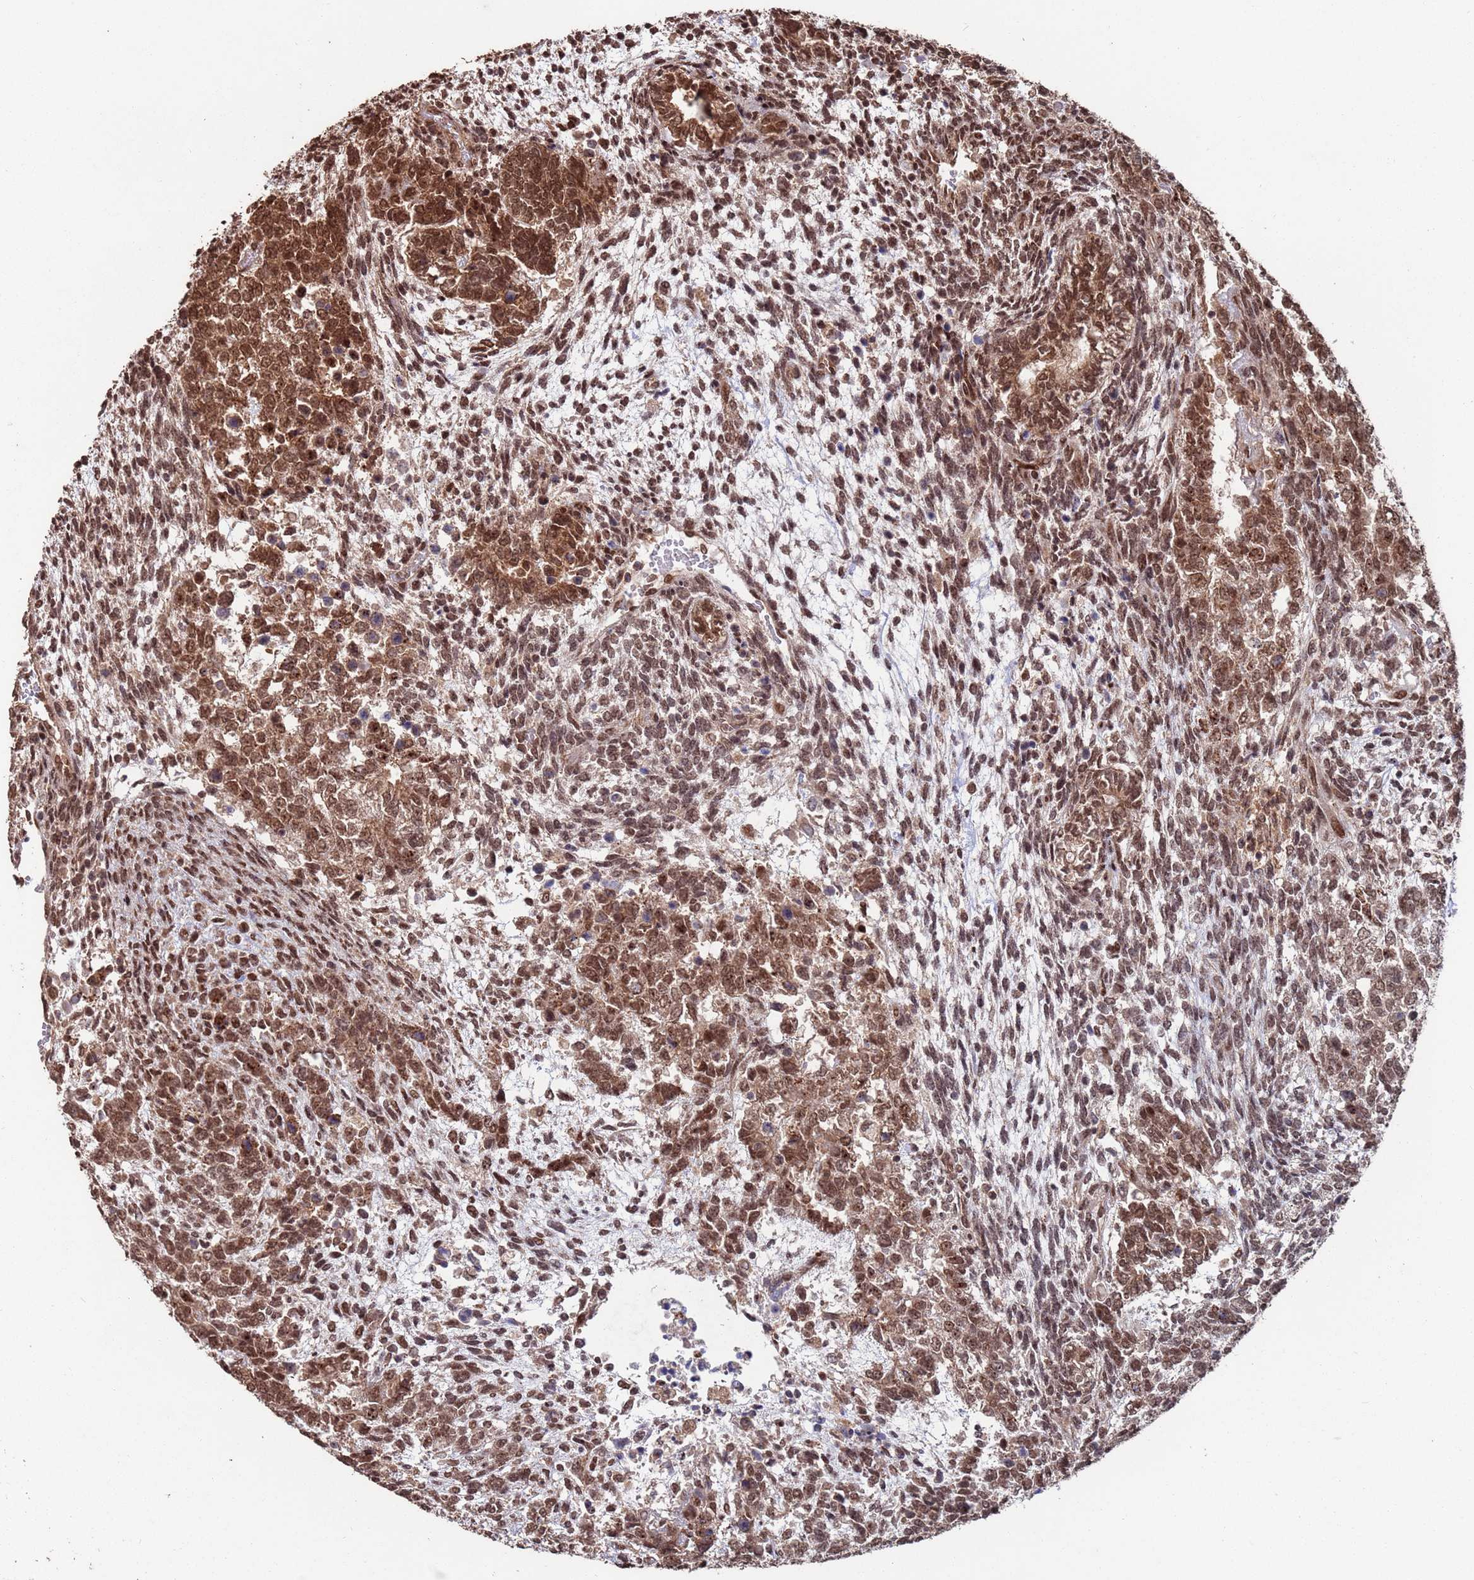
{"staining": {"intensity": "strong", "quantity": ">75%", "location": "cytoplasmic/membranous,nuclear"}, "tissue": "testis cancer", "cell_type": "Tumor cells", "image_type": "cancer", "snomed": [{"axis": "morphology", "description": "Carcinoma, Embryonal, NOS"}, {"axis": "topography", "description": "Testis"}], "caption": "Protein expression analysis of testis cancer exhibits strong cytoplasmic/membranous and nuclear positivity in about >75% of tumor cells. (Brightfield microscopy of DAB IHC at high magnification).", "gene": "PRR7", "patient": {"sex": "male", "age": 23}}